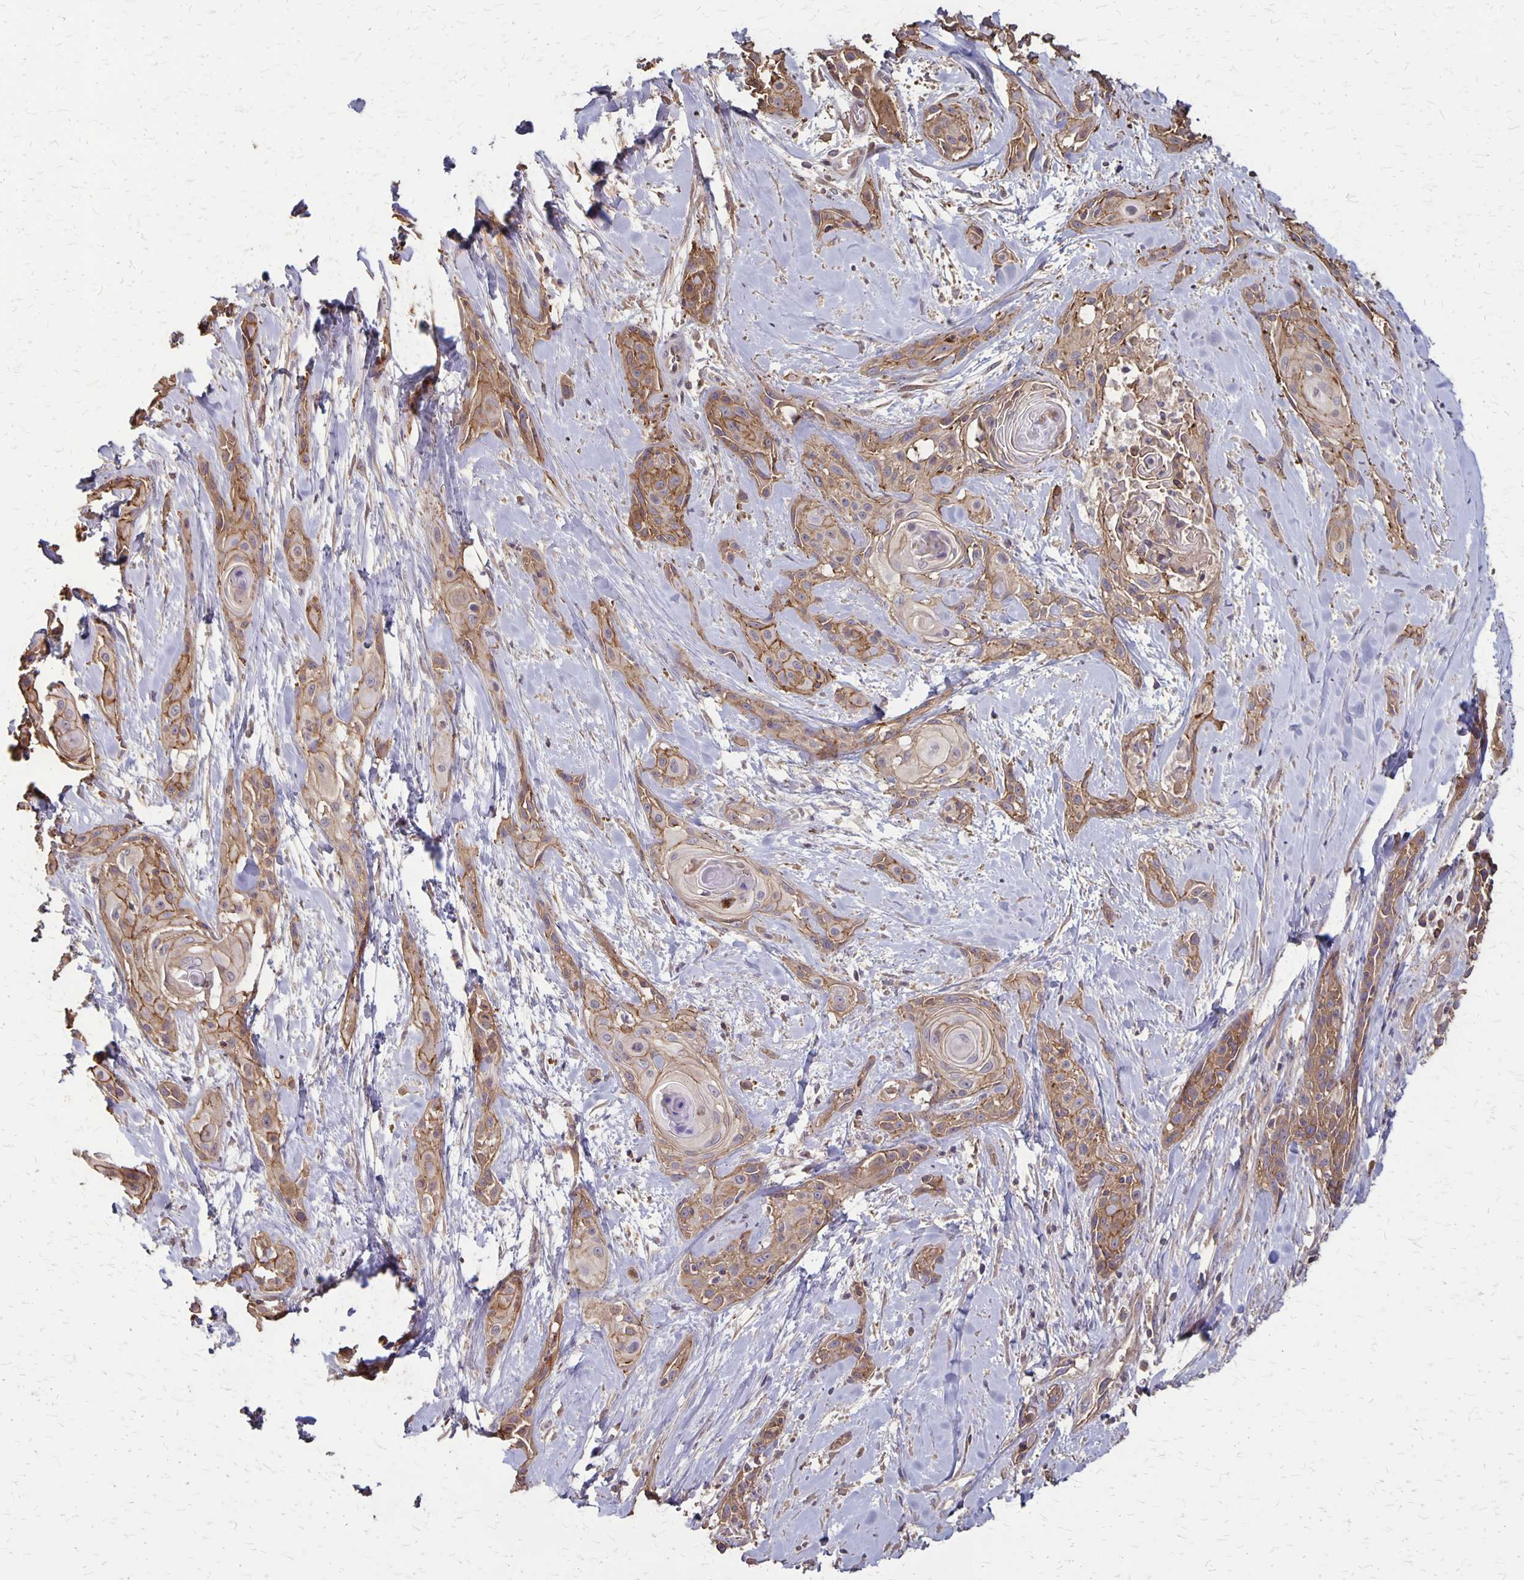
{"staining": {"intensity": "moderate", "quantity": ">75%", "location": "cytoplasmic/membranous"}, "tissue": "skin cancer", "cell_type": "Tumor cells", "image_type": "cancer", "snomed": [{"axis": "morphology", "description": "Squamous cell carcinoma, NOS"}, {"axis": "topography", "description": "Skin"}, {"axis": "topography", "description": "Anal"}], "caption": "Skin cancer (squamous cell carcinoma) stained with DAB (3,3'-diaminobenzidine) immunohistochemistry (IHC) reveals medium levels of moderate cytoplasmic/membranous positivity in about >75% of tumor cells. Nuclei are stained in blue.", "gene": "PROM2", "patient": {"sex": "male", "age": 64}}